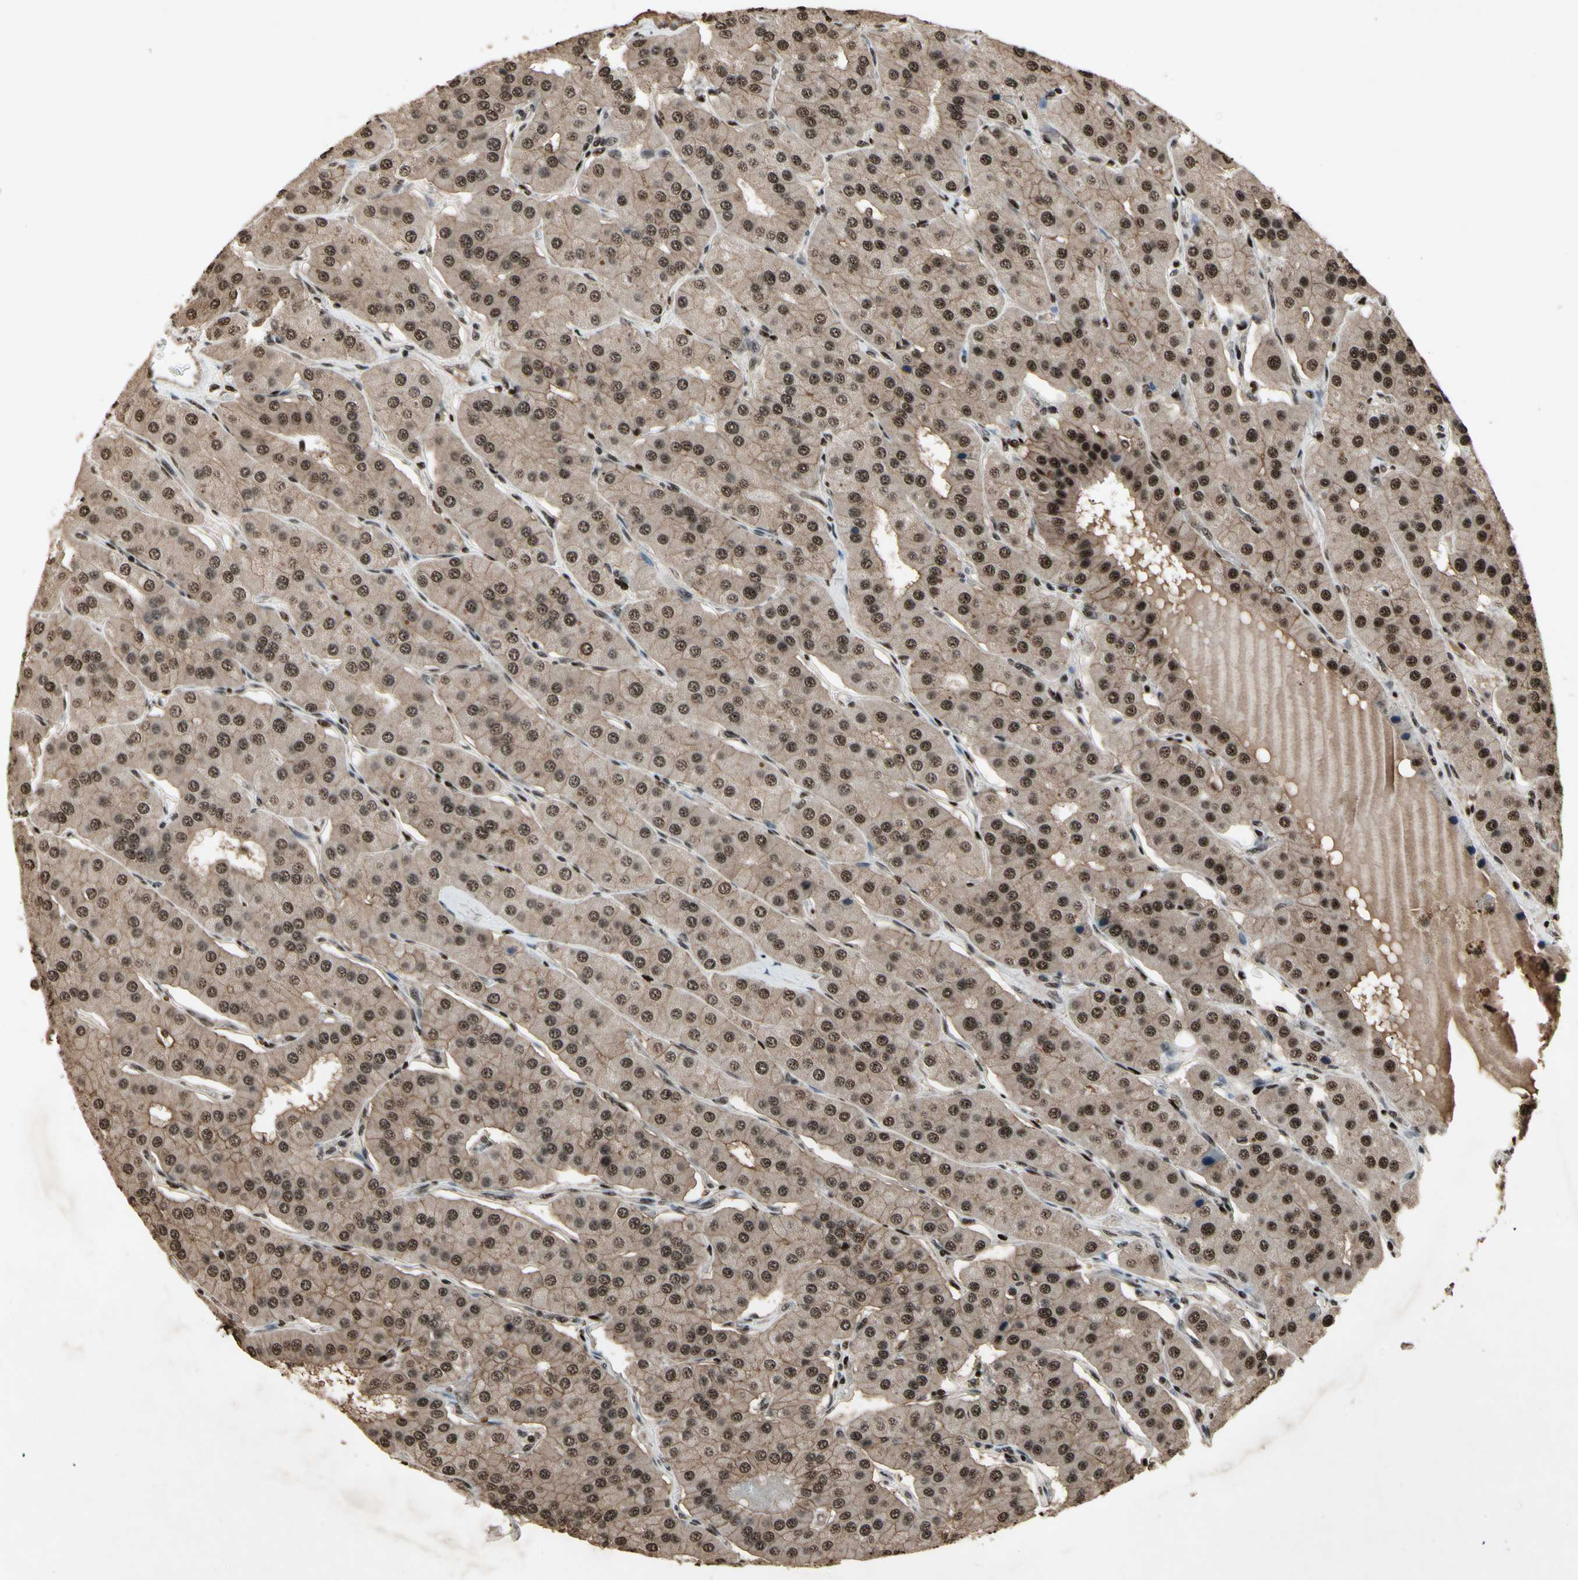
{"staining": {"intensity": "strong", "quantity": ">75%", "location": "cytoplasmic/membranous,nuclear"}, "tissue": "parathyroid gland", "cell_type": "Glandular cells", "image_type": "normal", "snomed": [{"axis": "morphology", "description": "Normal tissue, NOS"}, {"axis": "morphology", "description": "Adenoma, NOS"}, {"axis": "topography", "description": "Parathyroid gland"}], "caption": "This micrograph shows immunohistochemistry (IHC) staining of normal parathyroid gland, with high strong cytoplasmic/membranous,nuclear positivity in about >75% of glandular cells.", "gene": "TBX2", "patient": {"sex": "female", "age": 86}}